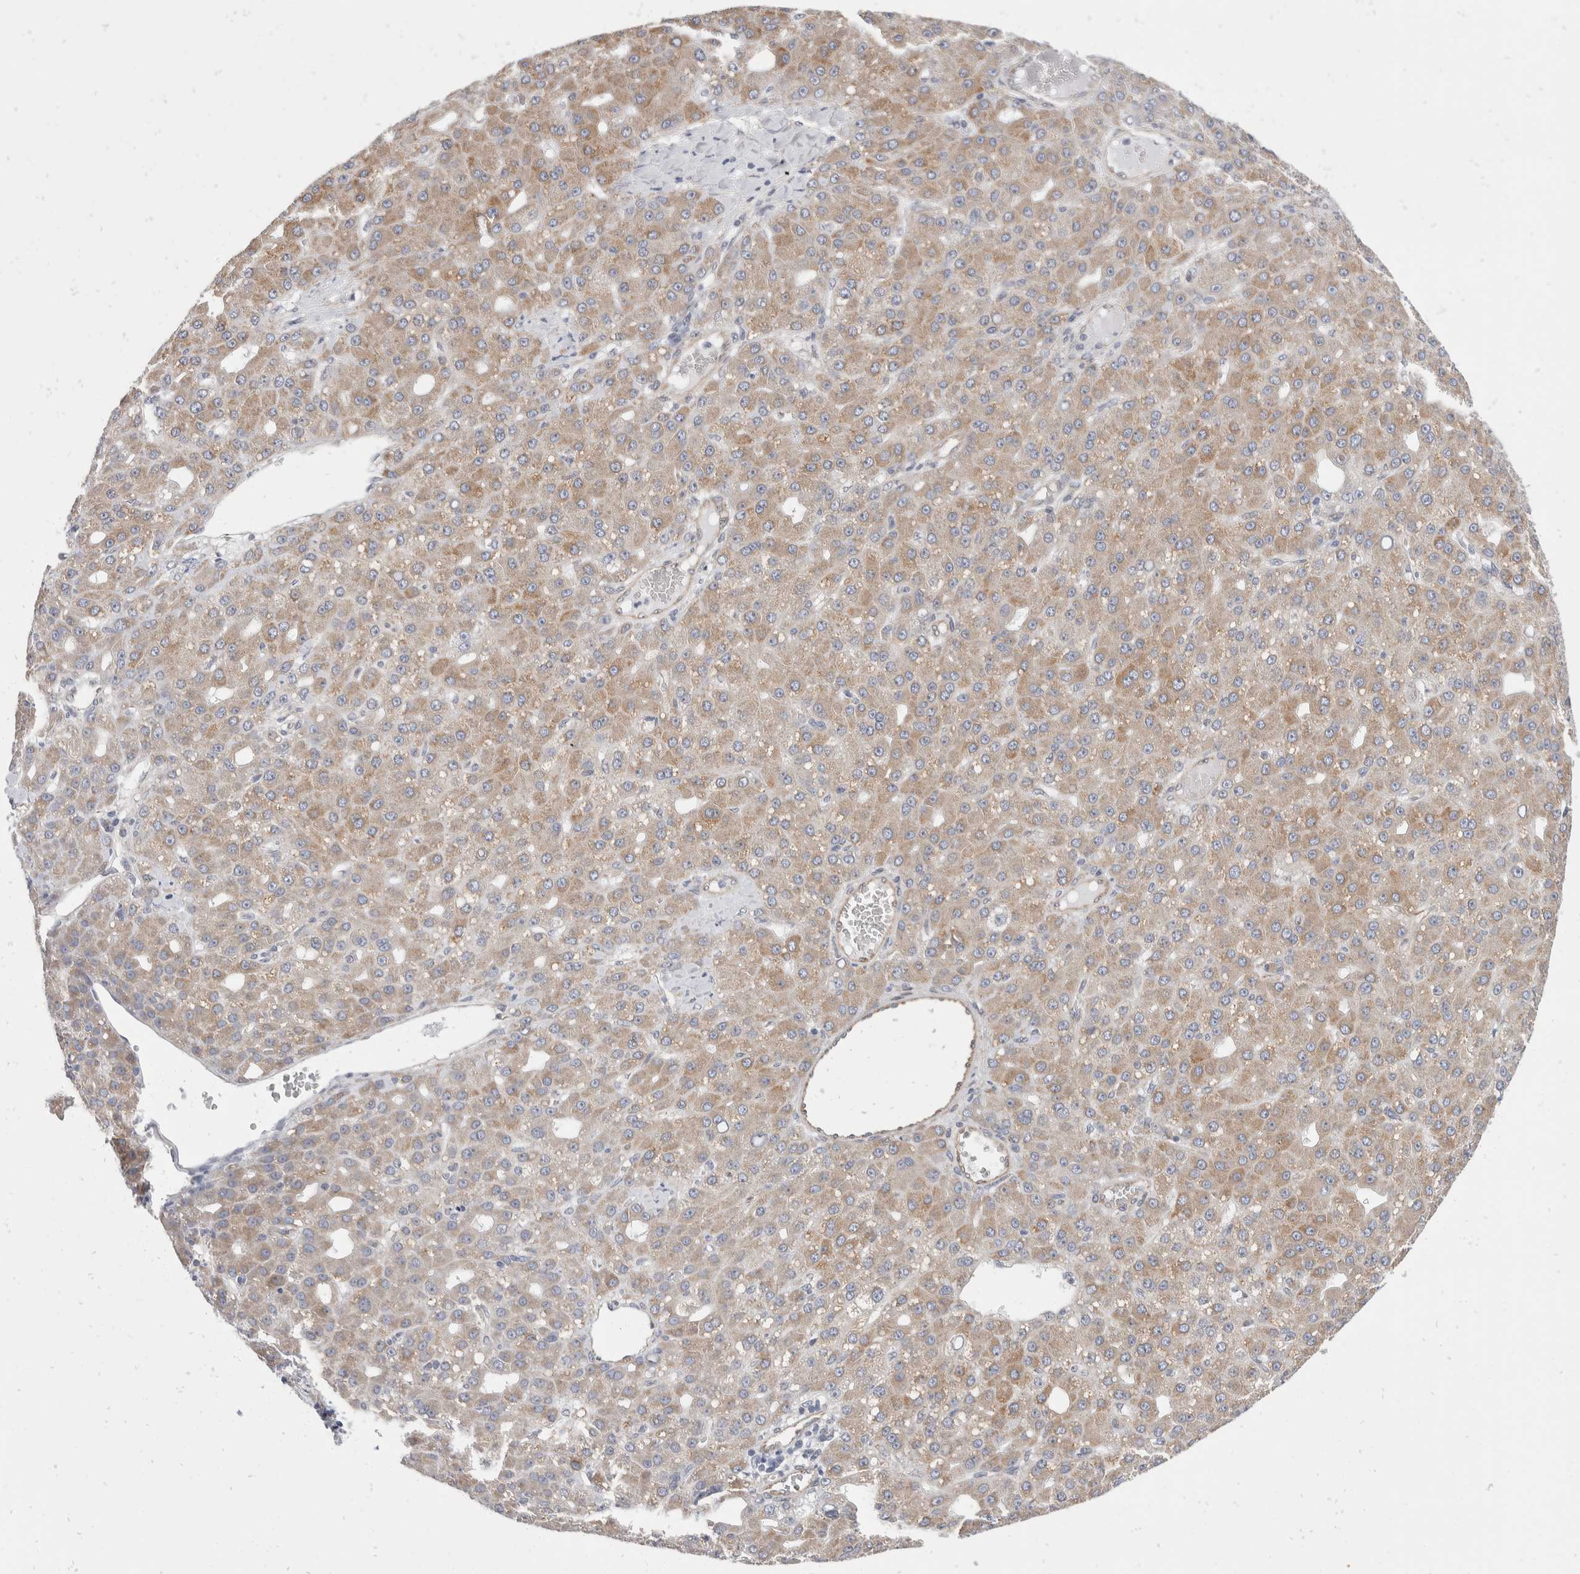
{"staining": {"intensity": "moderate", "quantity": ">75%", "location": "cytoplasmic/membranous"}, "tissue": "liver cancer", "cell_type": "Tumor cells", "image_type": "cancer", "snomed": [{"axis": "morphology", "description": "Carcinoma, Hepatocellular, NOS"}, {"axis": "topography", "description": "Liver"}], "caption": "Protein expression analysis of liver hepatocellular carcinoma exhibits moderate cytoplasmic/membranous staining in approximately >75% of tumor cells. Nuclei are stained in blue.", "gene": "TMEM245", "patient": {"sex": "male", "age": 67}}